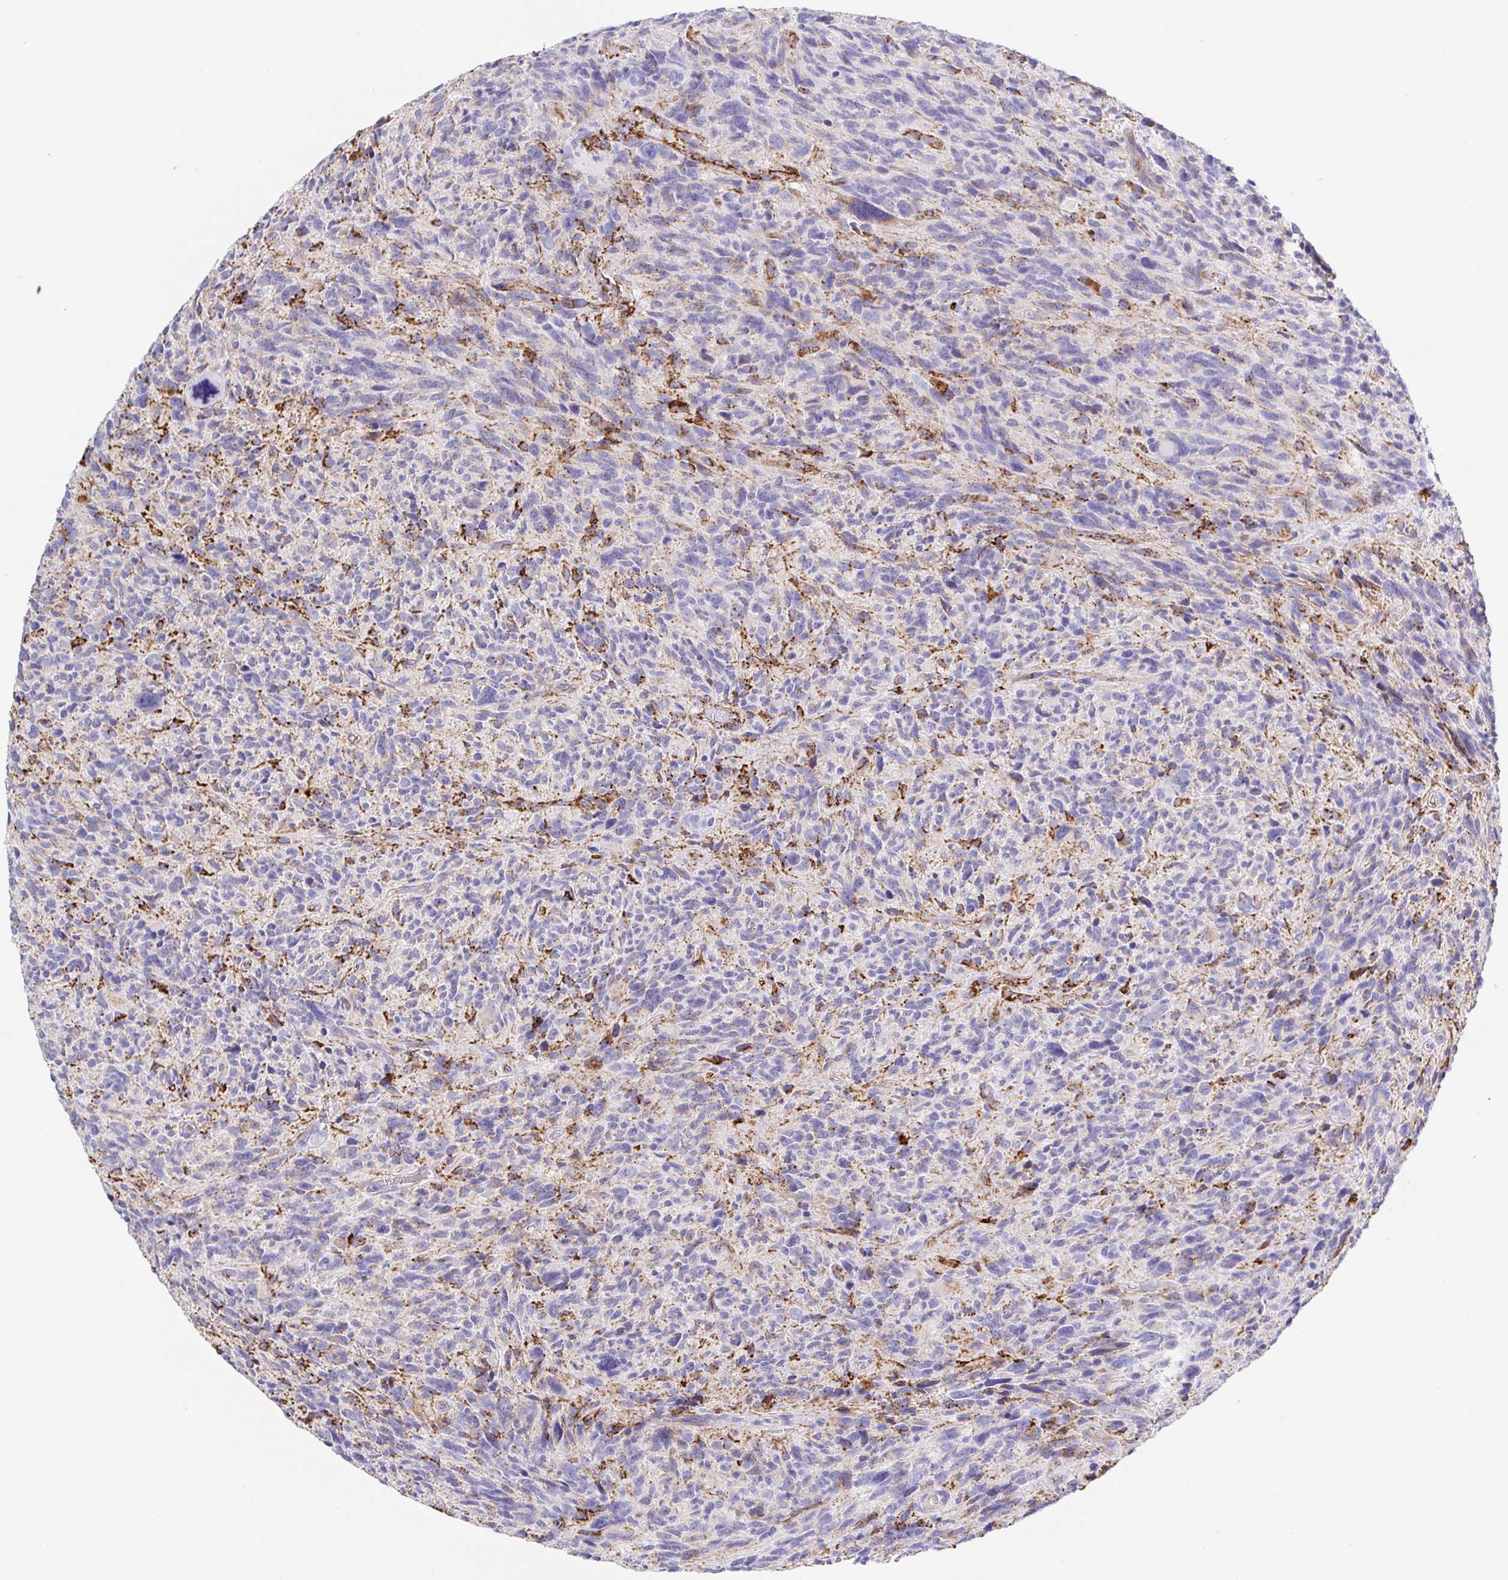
{"staining": {"intensity": "moderate", "quantity": "<25%", "location": "cytoplasmic/membranous"}, "tissue": "glioma", "cell_type": "Tumor cells", "image_type": "cancer", "snomed": [{"axis": "morphology", "description": "Glioma, malignant, High grade"}, {"axis": "topography", "description": "Brain"}], "caption": "Protein staining by IHC reveals moderate cytoplasmic/membranous positivity in approximately <25% of tumor cells in glioma.", "gene": "MAOA", "patient": {"sex": "male", "age": 46}}